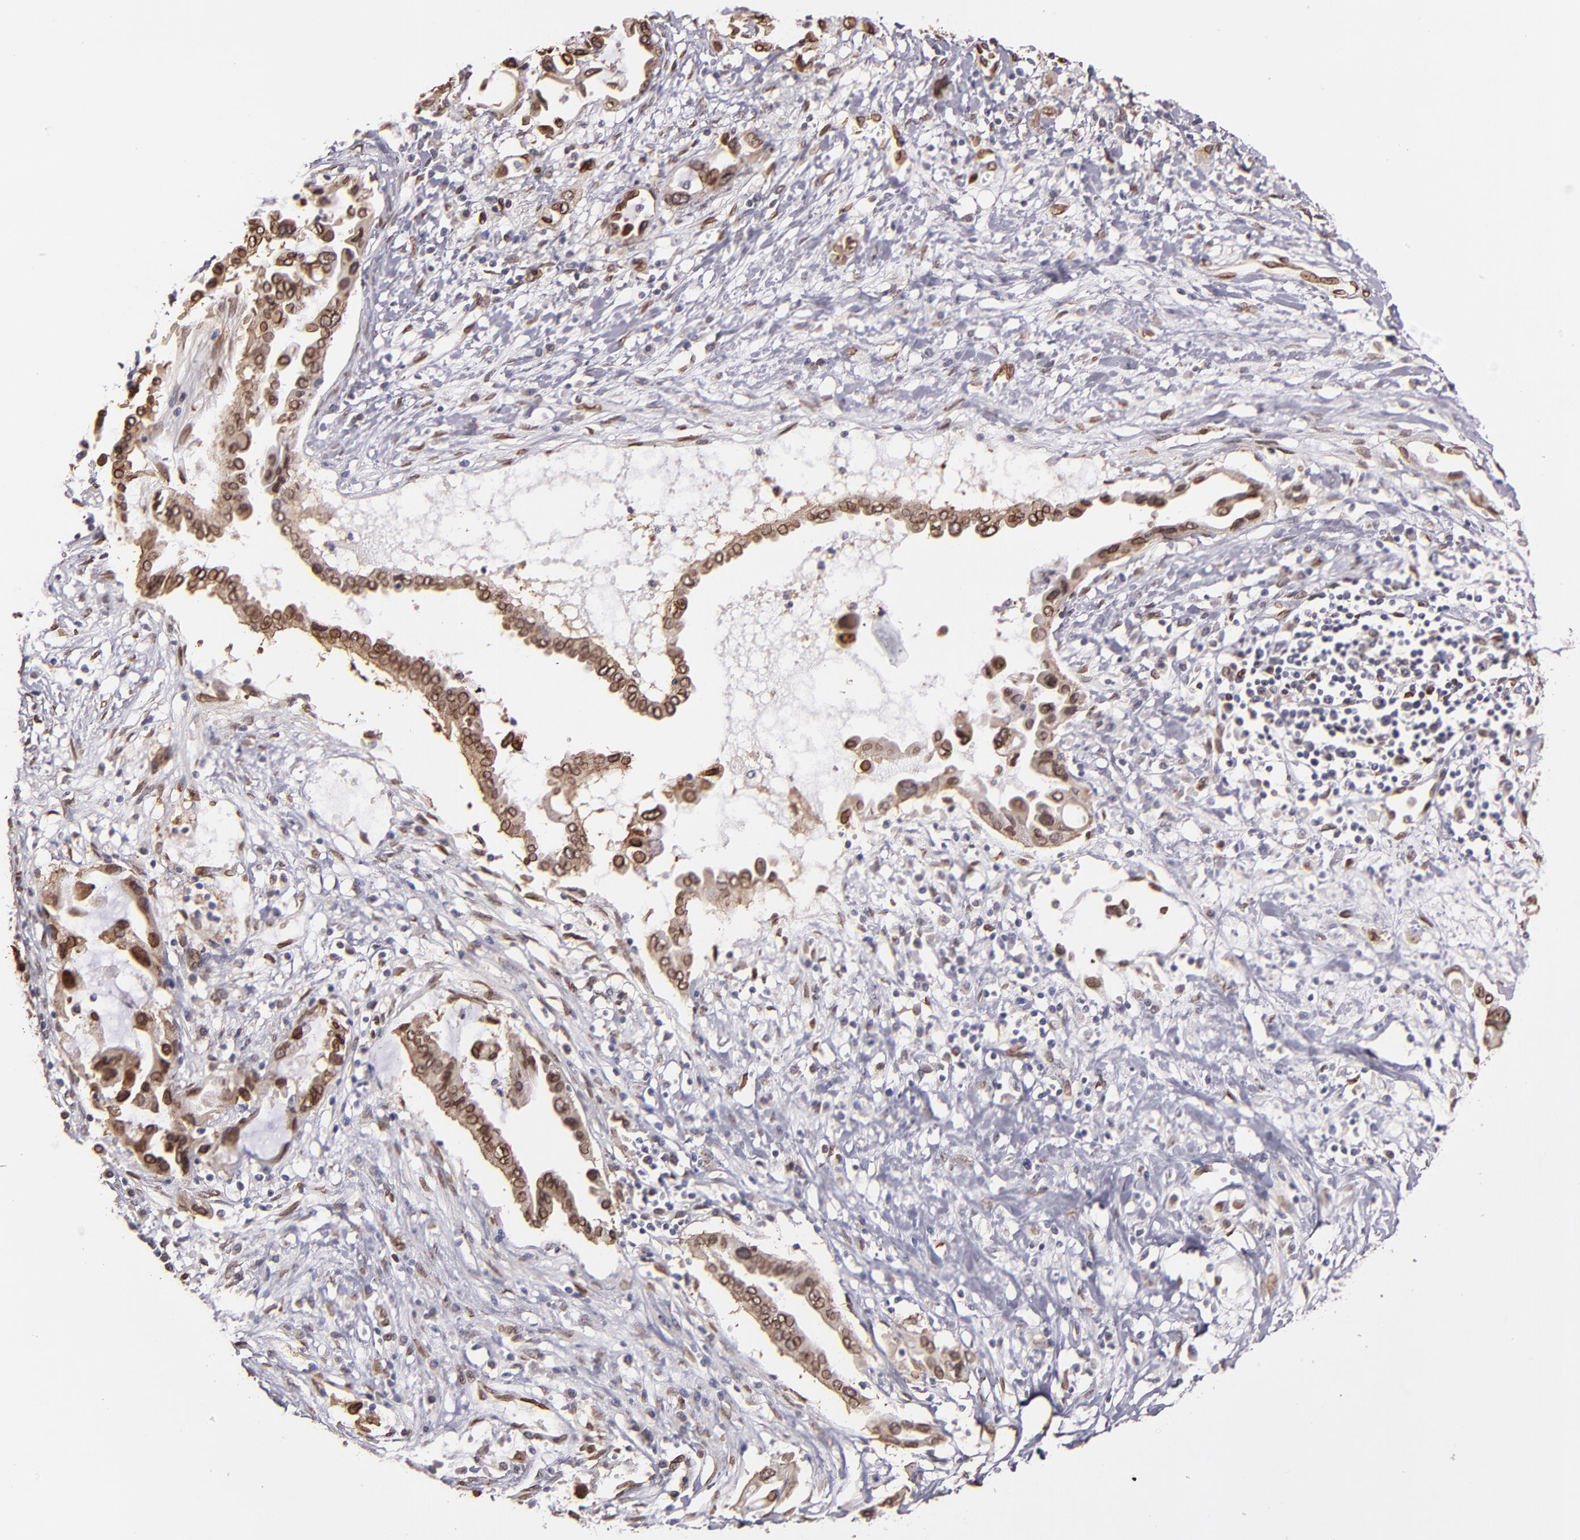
{"staining": {"intensity": "moderate", "quantity": ">75%", "location": "cytoplasmic/membranous,nuclear"}, "tissue": "pancreatic cancer", "cell_type": "Tumor cells", "image_type": "cancer", "snomed": [{"axis": "morphology", "description": "Adenocarcinoma, NOS"}, {"axis": "topography", "description": "Pancreas"}], "caption": "DAB (3,3'-diaminobenzidine) immunohistochemical staining of pancreatic cancer shows moderate cytoplasmic/membranous and nuclear protein expression in about >75% of tumor cells.", "gene": "PUM3", "patient": {"sex": "female", "age": 57}}